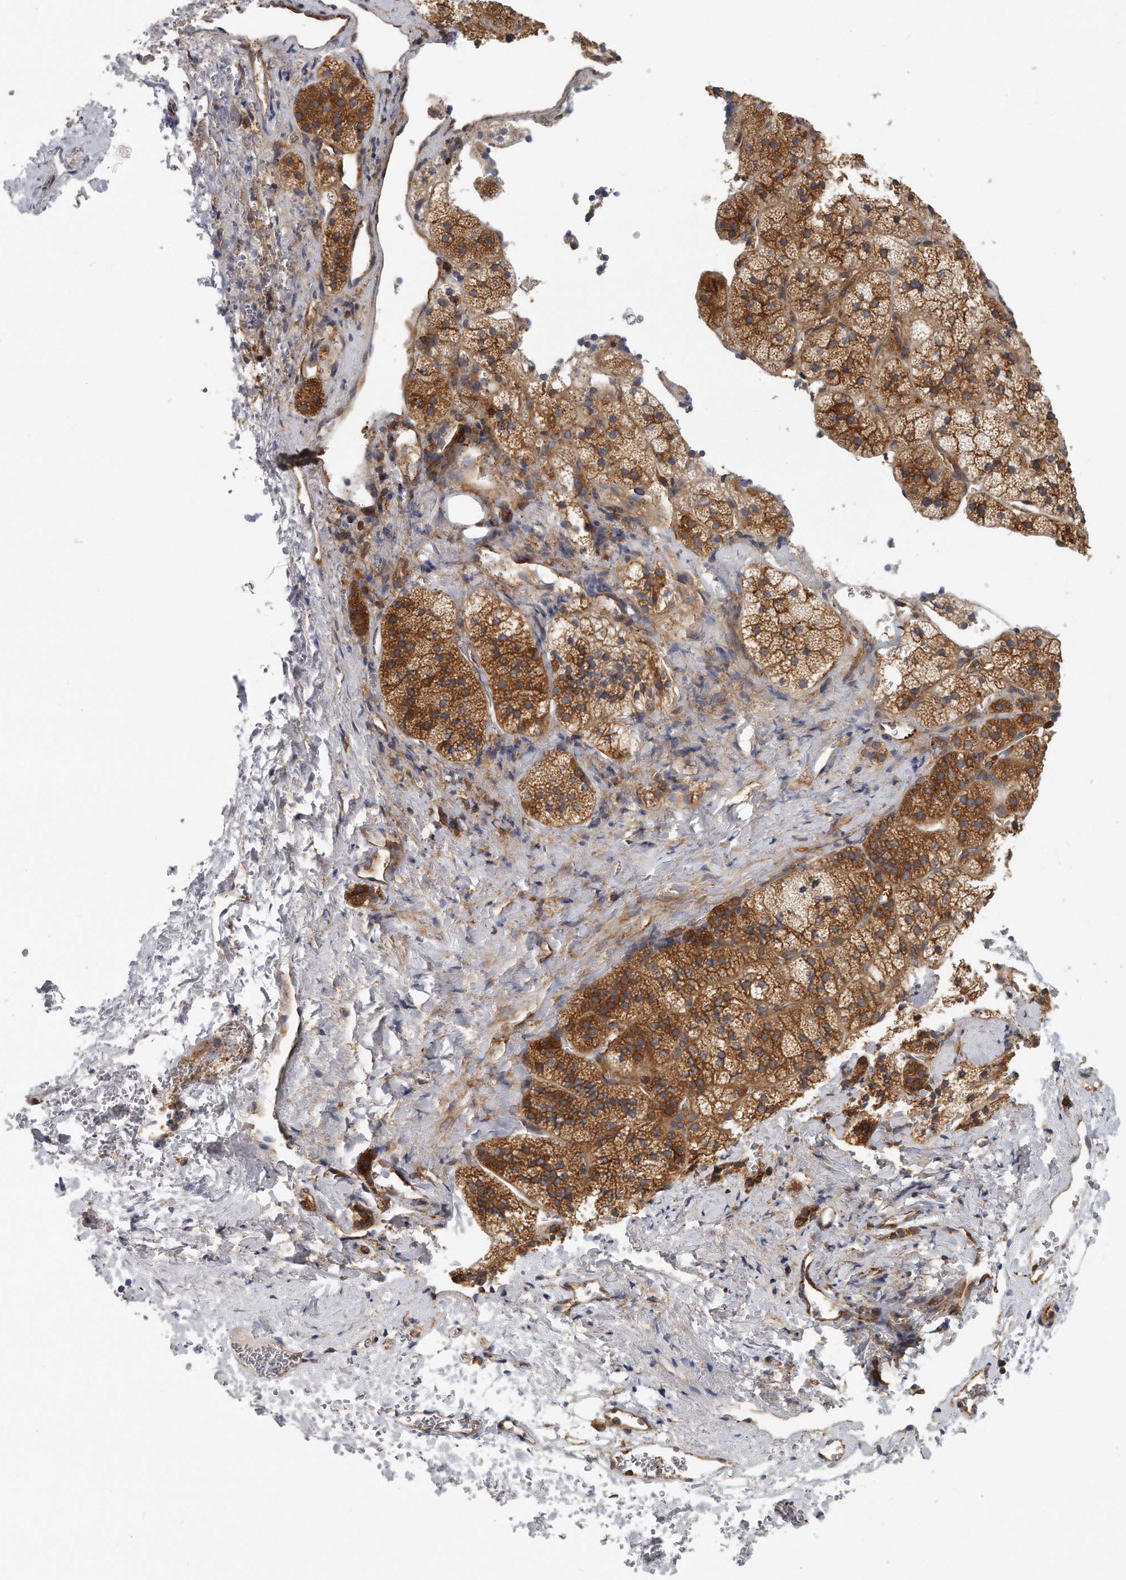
{"staining": {"intensity": "strong", "quantity": ">75%", "location": "cytoplasmic/membranous"}, "tissue": "adrenal gland", "cell_type": "Glandular cells", "image_type": "normal", "snomed": [{"axis": "morphology", "description": "Normal tissue, NOS"}, {"axis": "topography", "description": "Adrenal gland"}], "caption": "Immunohistochemical staining of normal adrenal gland shows strong cytoplasmic/membranous protein expression in approximately >75% of glandular cells. (DAB IHC, brown staining for protein, blue staining for nuclei).", "gene": "EIF3I", "patient": {"sex": "female", "age": 44}}